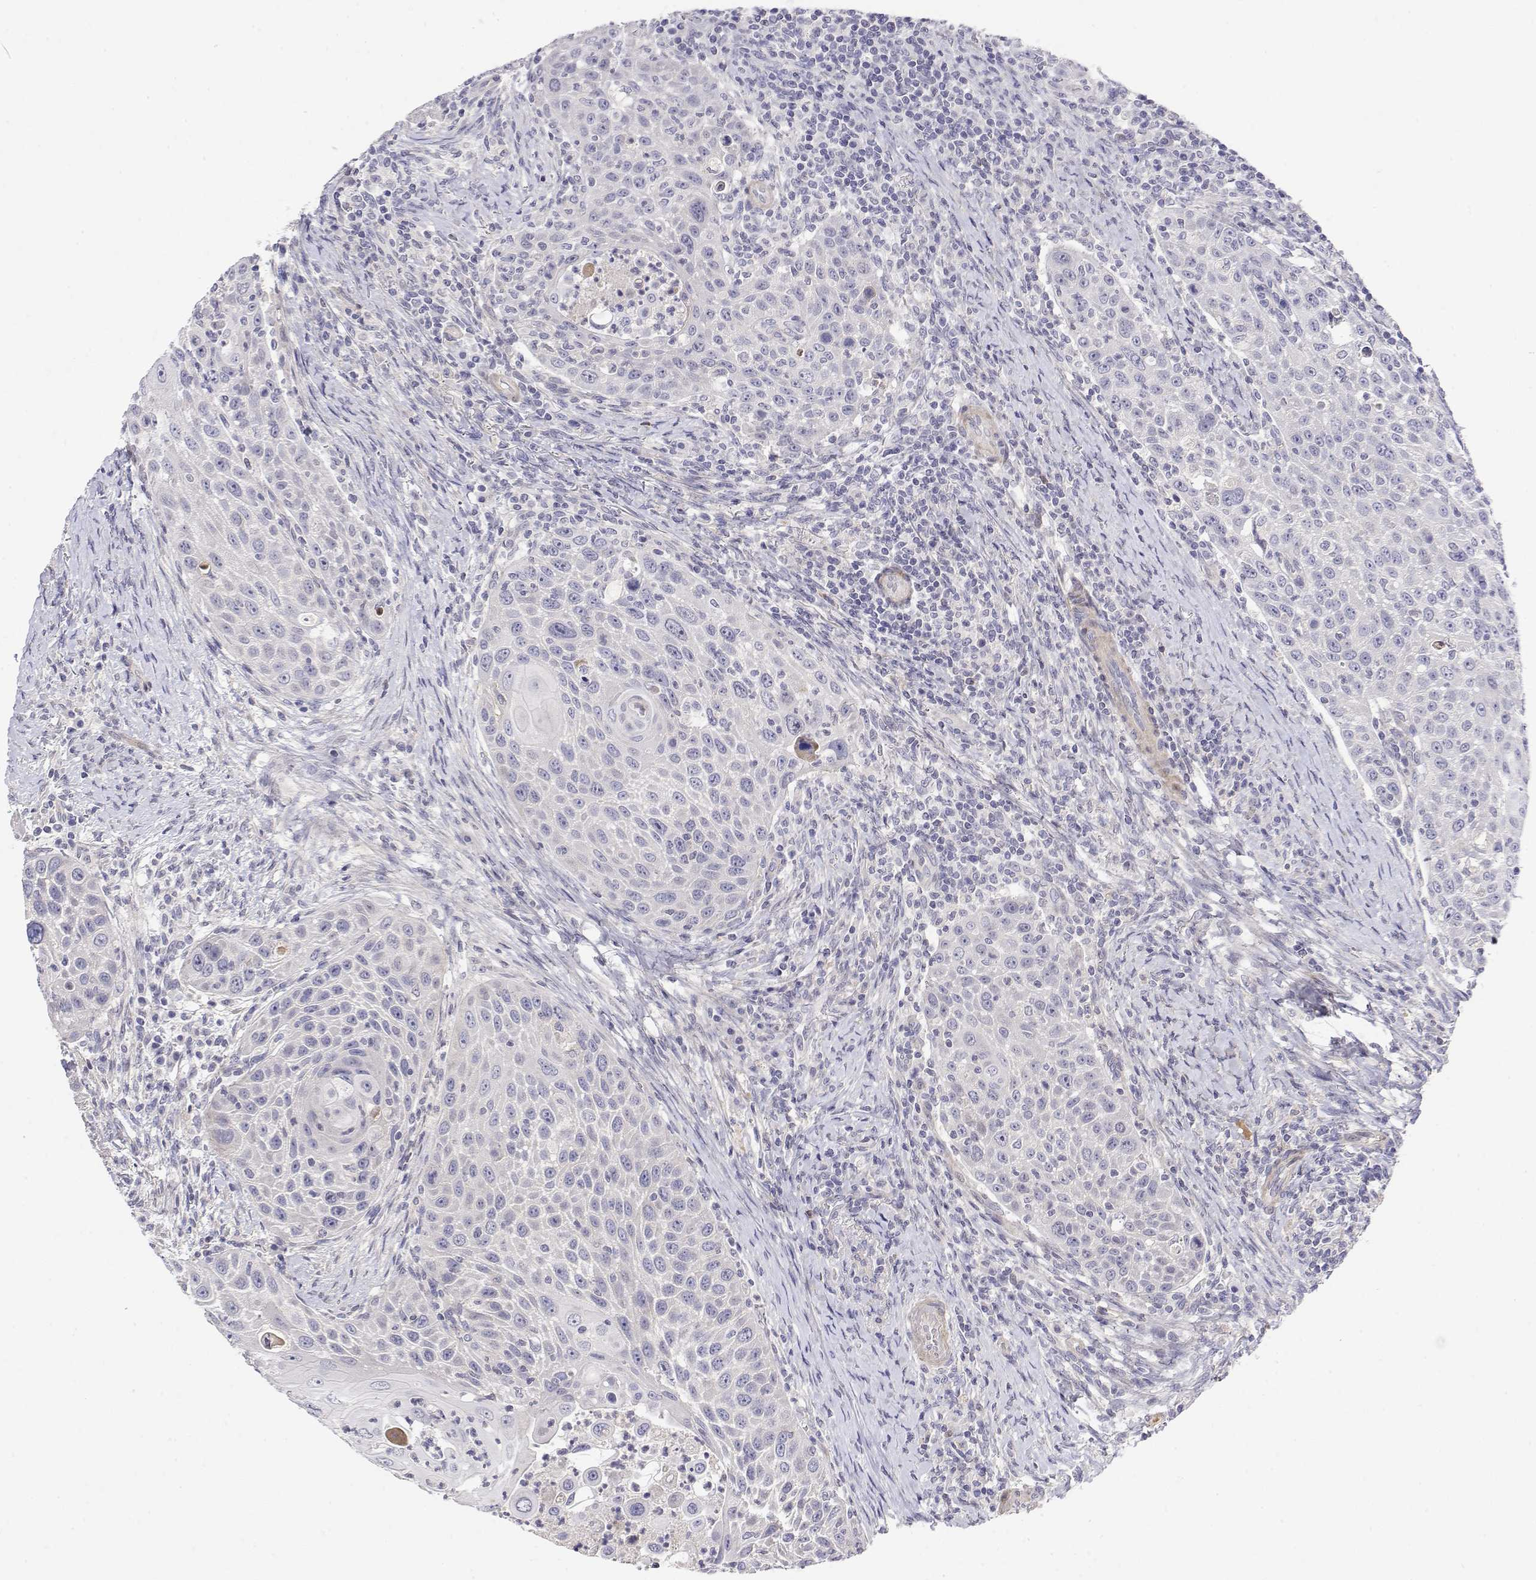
{"staining": {"intensity": "negative", "quantity": "none", "location": "none"}, "tissue": "head and neck cancer", "cell_type": "Tumor cells", "image_type": "cancer", "snomed": [{"axis": "morphology", "description": "Squamous cell carcinoma, NOS"}, {"axis": "topography", "description": "Head-Neck"}], "caption": "Immunohistochemistry micrograph of human head and neck cancer stained for a protein (brown), which displays no staining in tumor cells.", "gene": "GGACT", "patient": {"sex": "male", "age": 69}}